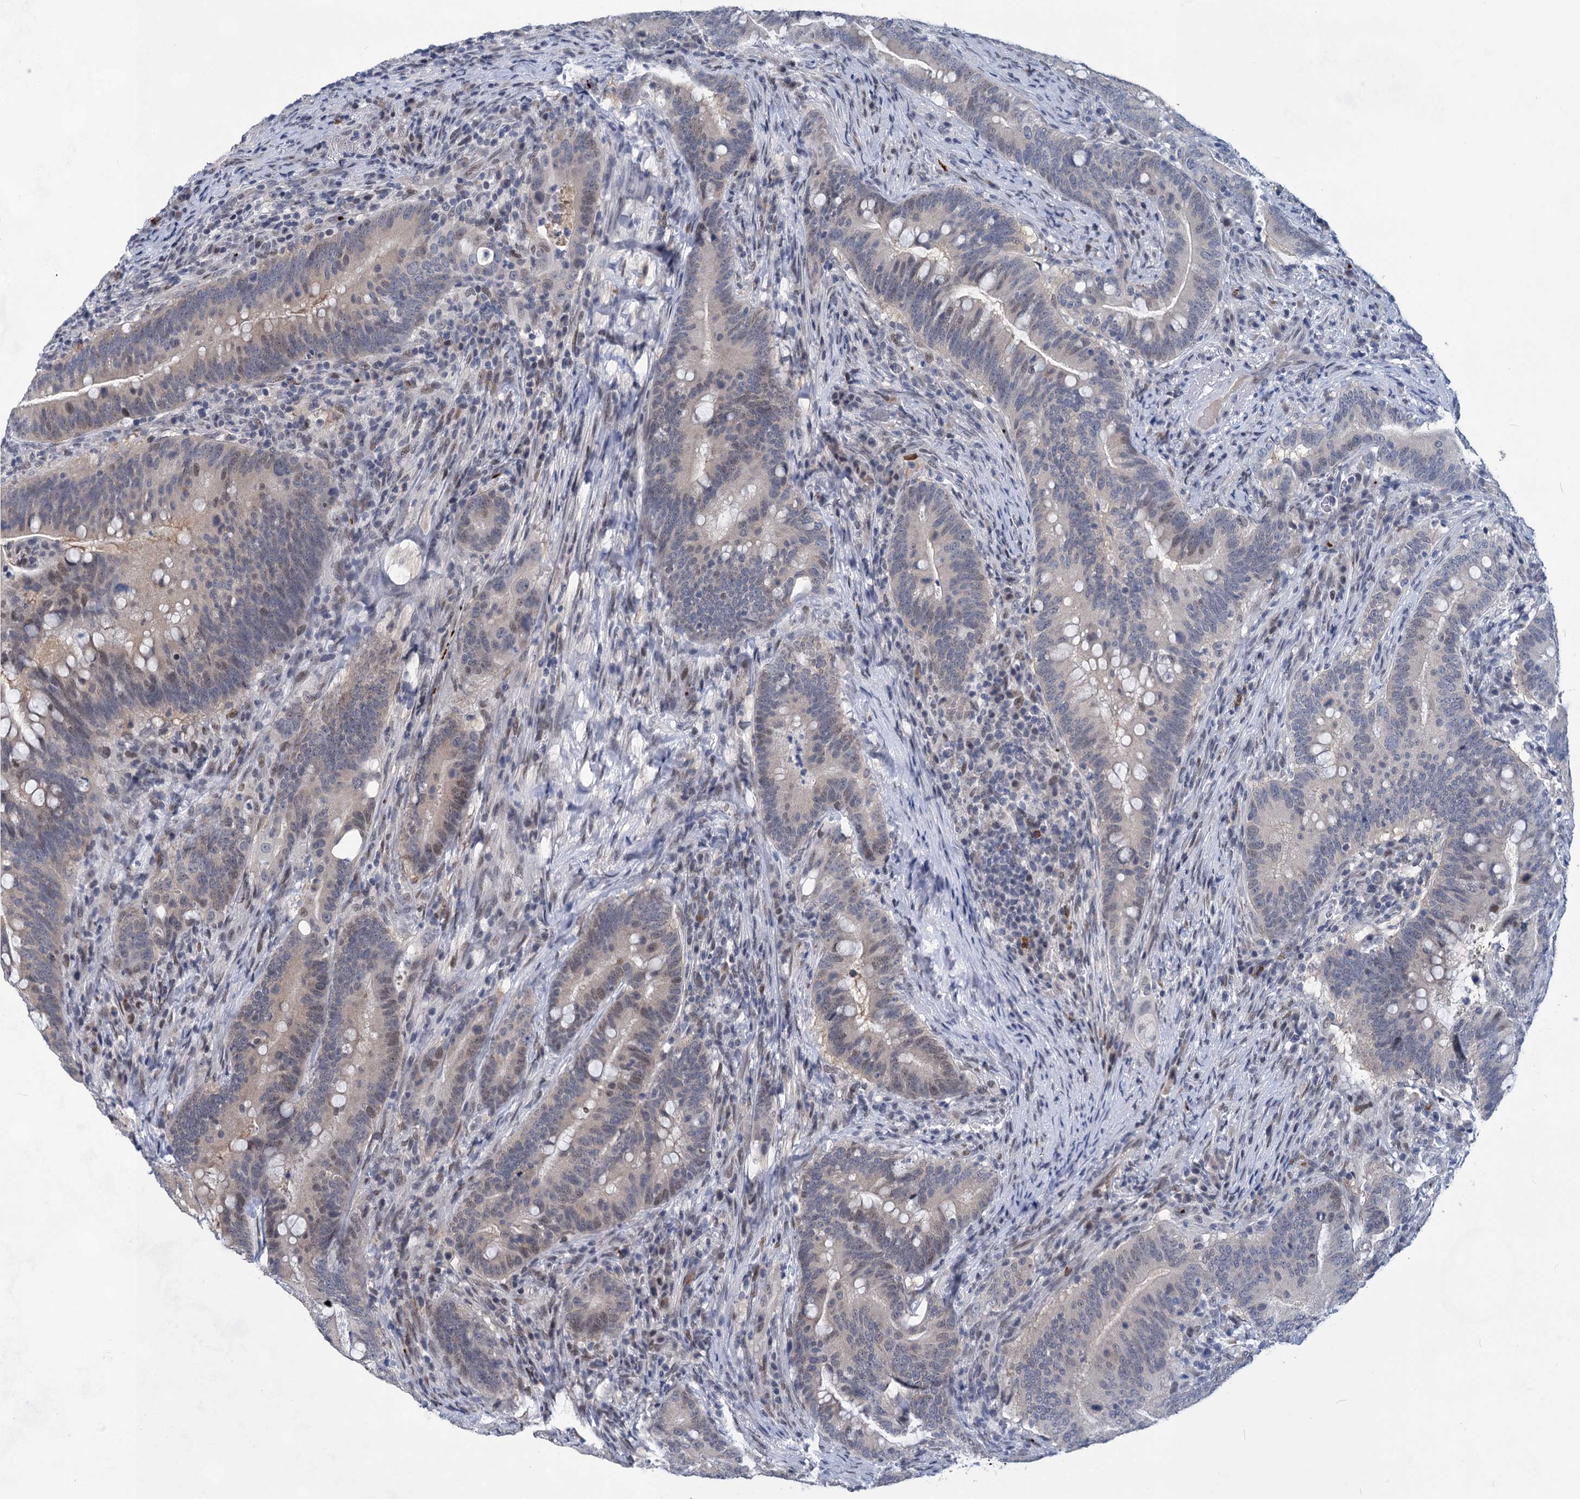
{"staining": {"intensity": "weak", "quantity": "<25%", "location": "nuclear"}, "tissue": "colorectal cancer", "cell_type": "Tumor cells", "image_type": "cancer", "snomed": [{"axis": "morphology", "description": "Adenocarcinoma, NOS"}, {"axis": "topography", "description": "Colon"}], "caption": "This is an immunohistochemistry image of adenocarcinoma (colorectal). There is no staining in tumor cells.", "gene": "MON2", "patient": {"sex": "female", "age": 66}}